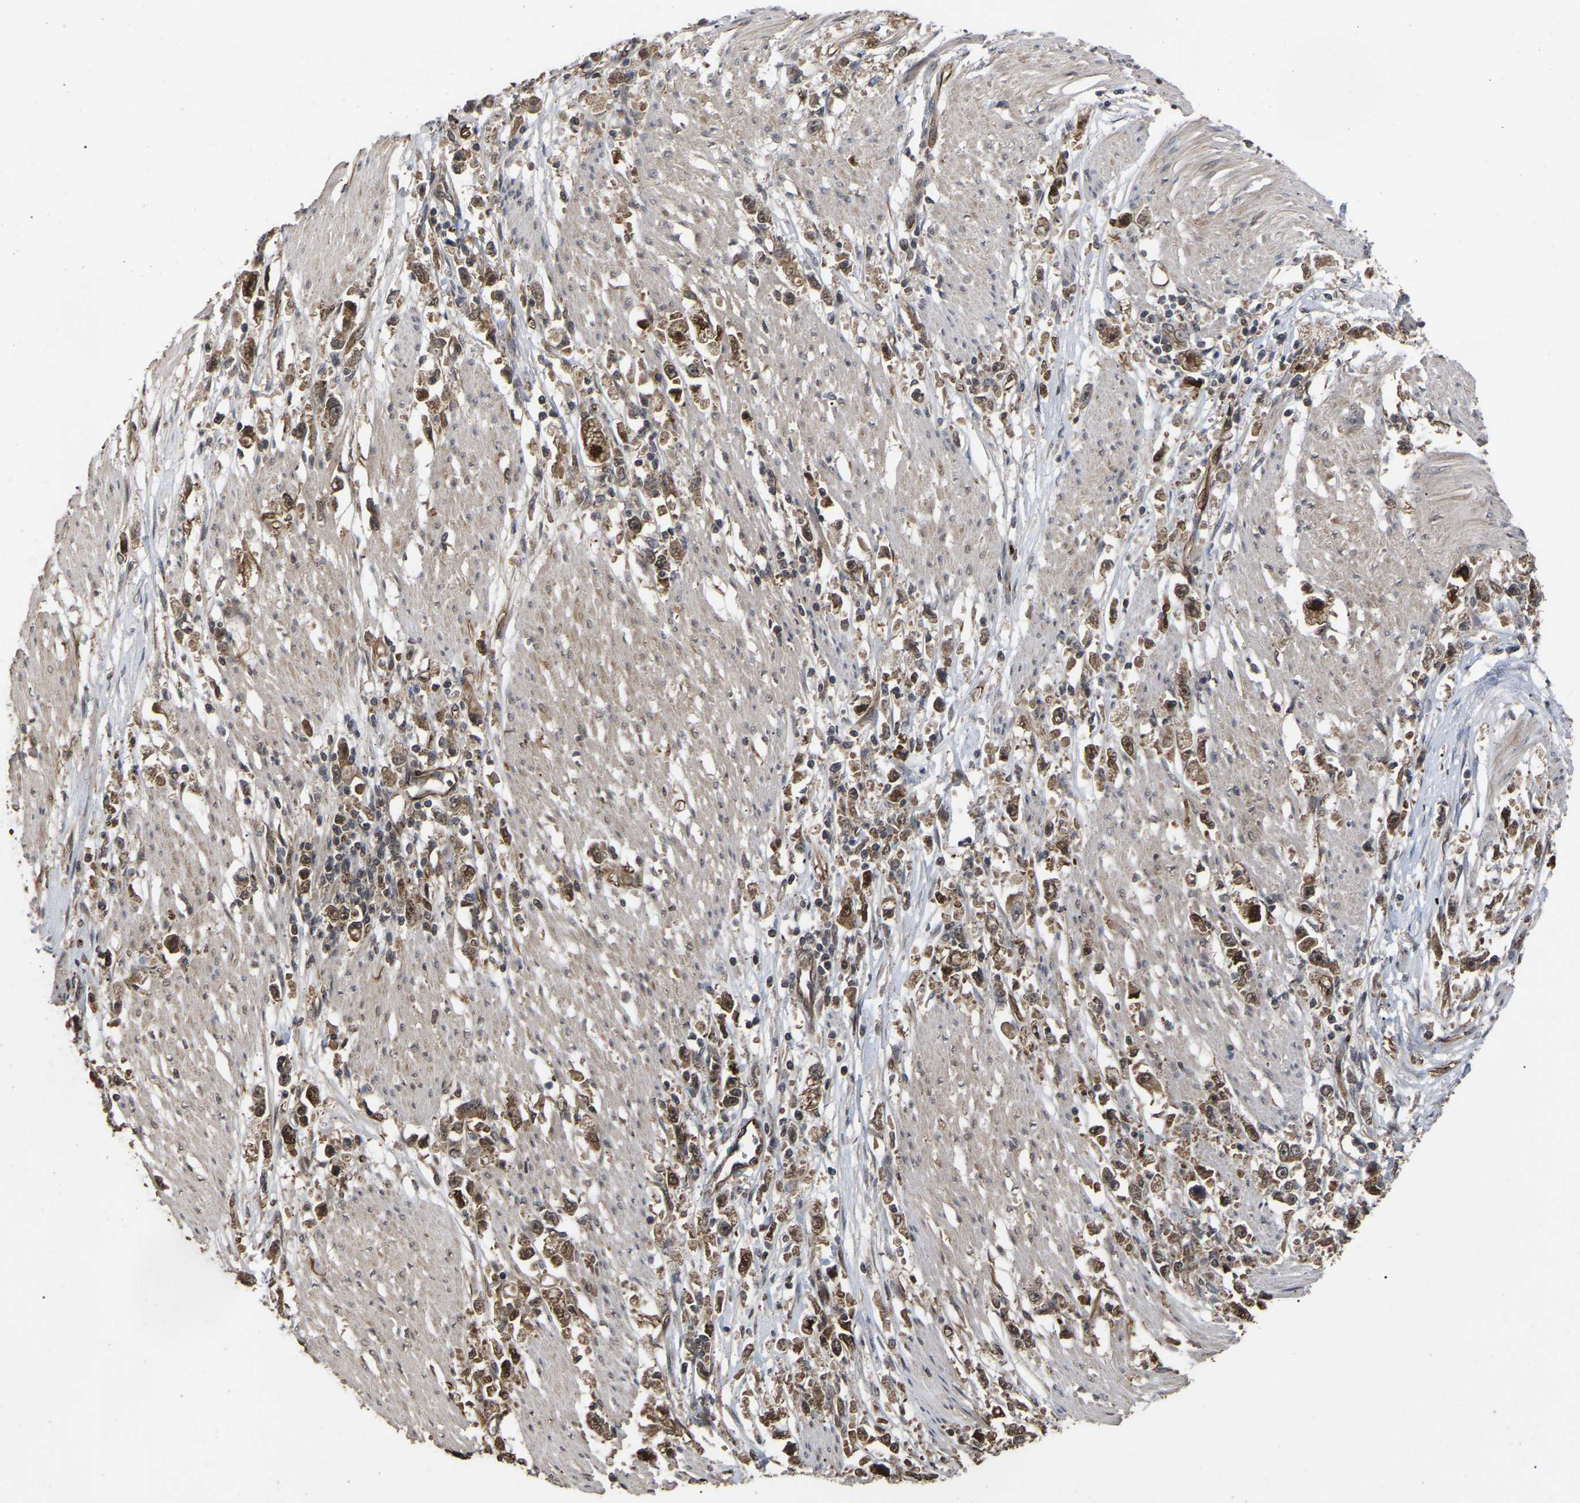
{"staining": {"intensity": "moderate", "quantity": ">75%", "location": "cytoplasmic/membranous,nuclear"}, "tissue": "stomach cancer", "cell_type": "Tumor cells", "image_type": "cancer", "snomed": [{"axis": "morphology", "description": "Adenocarcinoma, NOS"}, {"axis": "topography", "description": "Stomach"}], "caption": "A photomicrograph of stomach cancer (adenocarcinoma) stained for a protein reveals moderate cytoplasmic/membranous and nuclear brown staining in tumor cells.", "gene": "FAM161B", "patient": {"sex": "female", "age": 59}}